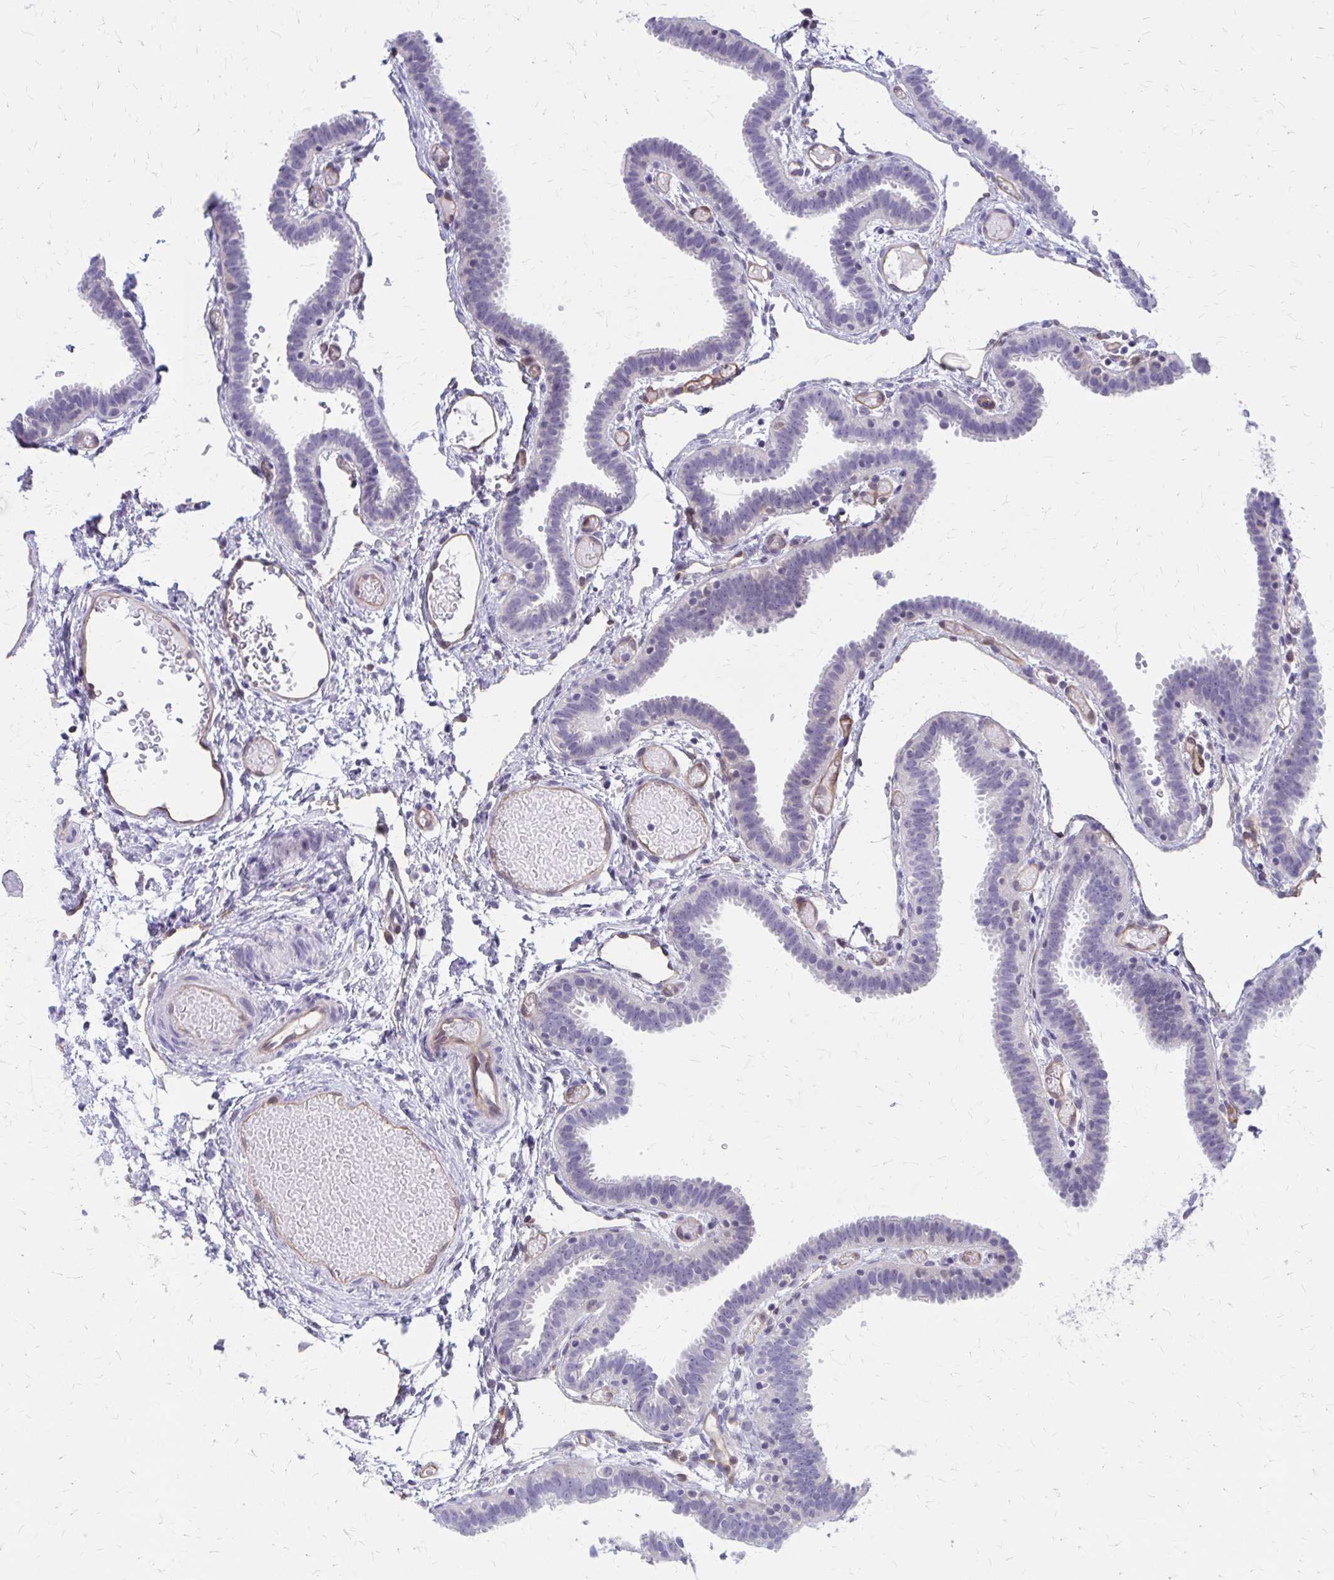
{"staining": {"intensity": "negative", "quantity": "none", "location": "none"}, "tissue": "fallopian tube", "cell_type": "Glandular cells", "image_type": "normal", "snomed": [{"axis": "morphology", "description": "Normal tissue, NOS"}, {"axis": "topography", "description": "Fallopian tube"}], "caption": "This is an immunohistochemistry image of benign fallopian tube. There is no expression in glandular cells.", "gene": "CLIC2", "patient": {"sex": "female", "age": 37}}